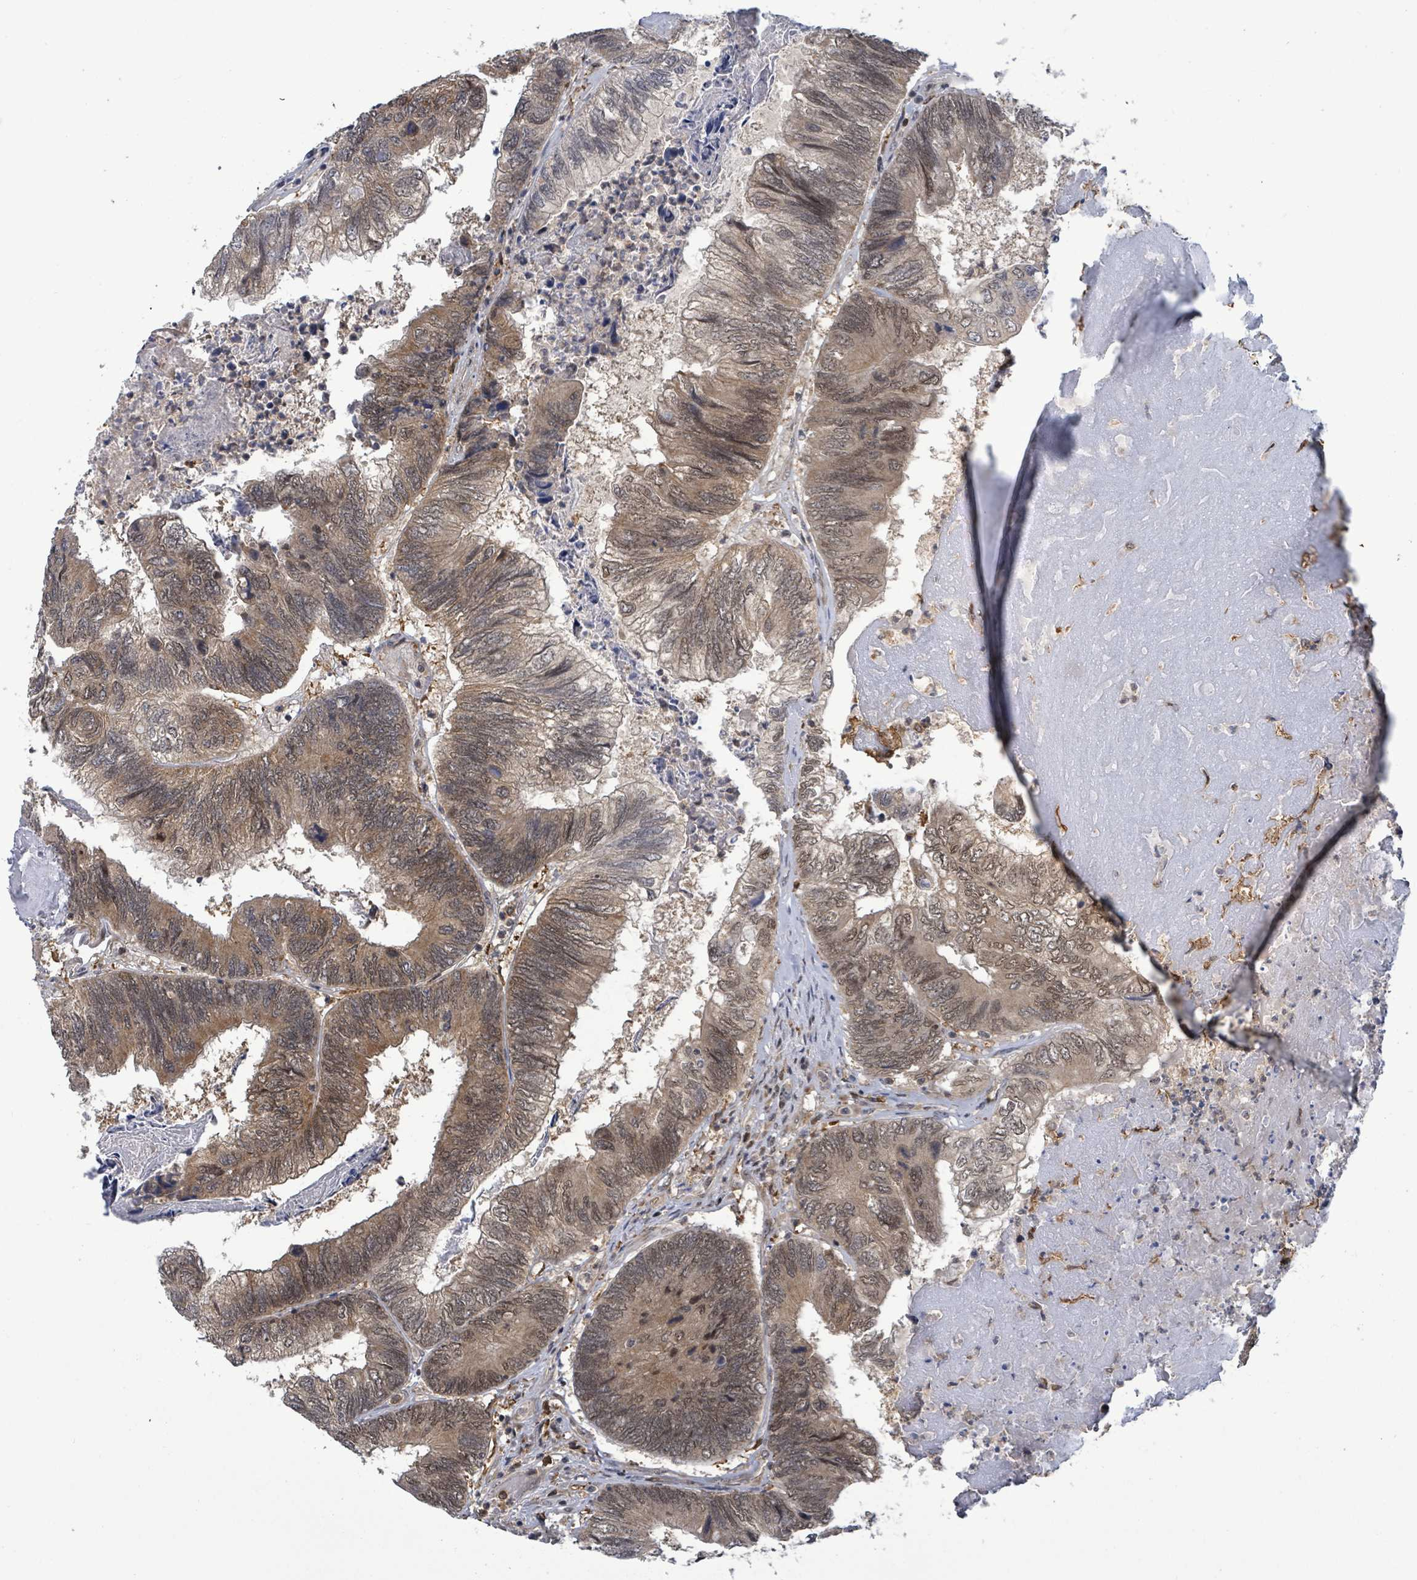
{"staining": {"intensity": "moderate", "quantity": ">75%", "location": "cytoplasmic/membranous,nuclear"}, "tissue": "colorectal cancer", "cell_type": "Tumor cells", "image_type": "cancer", "snomed": [{"axis": "morphology", "description": "Adenocarcinoma, NOS"}, {"axis": "topography", "description": "Colon"}], "caption": "An immunohistochemistry (IHC) micrograph of tumor tissue is shown. Protein staining in brown shows moderate cytoplasmic/membranous and nuclear positivity in colorectal cancer (adenocarcinoma) within tumor cells.", "gene": "FBXO6", "patient": {"sex": "female", "age": 67}}